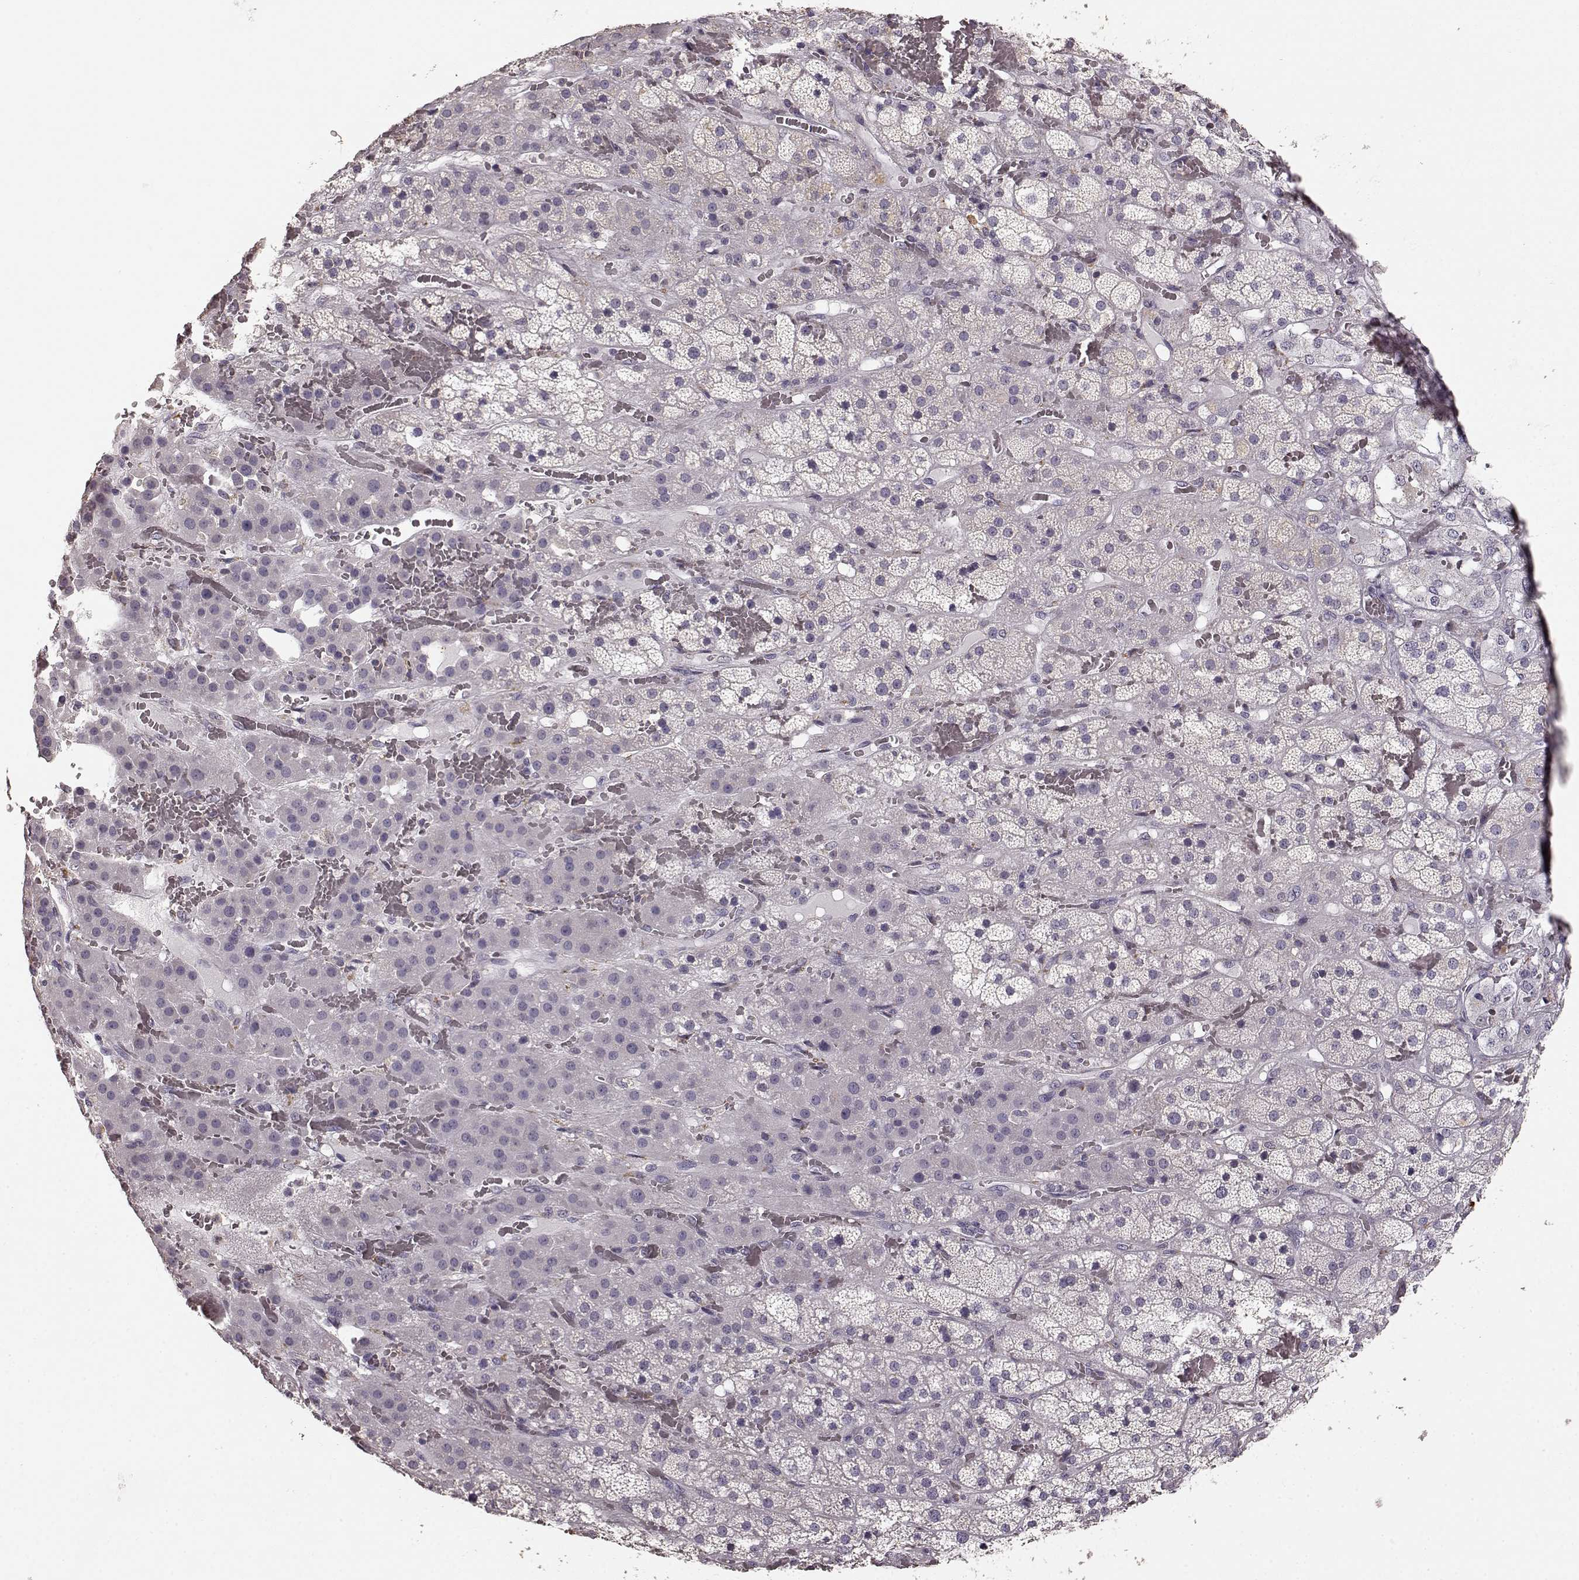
{"staining": {"intensity": "negative", "quantity": "none", "location": "none"}, "tissue": "adrenal gland", "cell_type": "Glandular cells", "image_type": "normal", "snomed": [{"axis": "morphology", "description": "Normal tissue, NOS"}, {"axis": "topography", "description": "Adrenal gland"}], "caption": "An image of human adrenal gland is negative for staining in glandular cells. (DAB IHC, high magnification).", "gene": "GABRG3", "patient": {"sex": "male", "age": 57}}